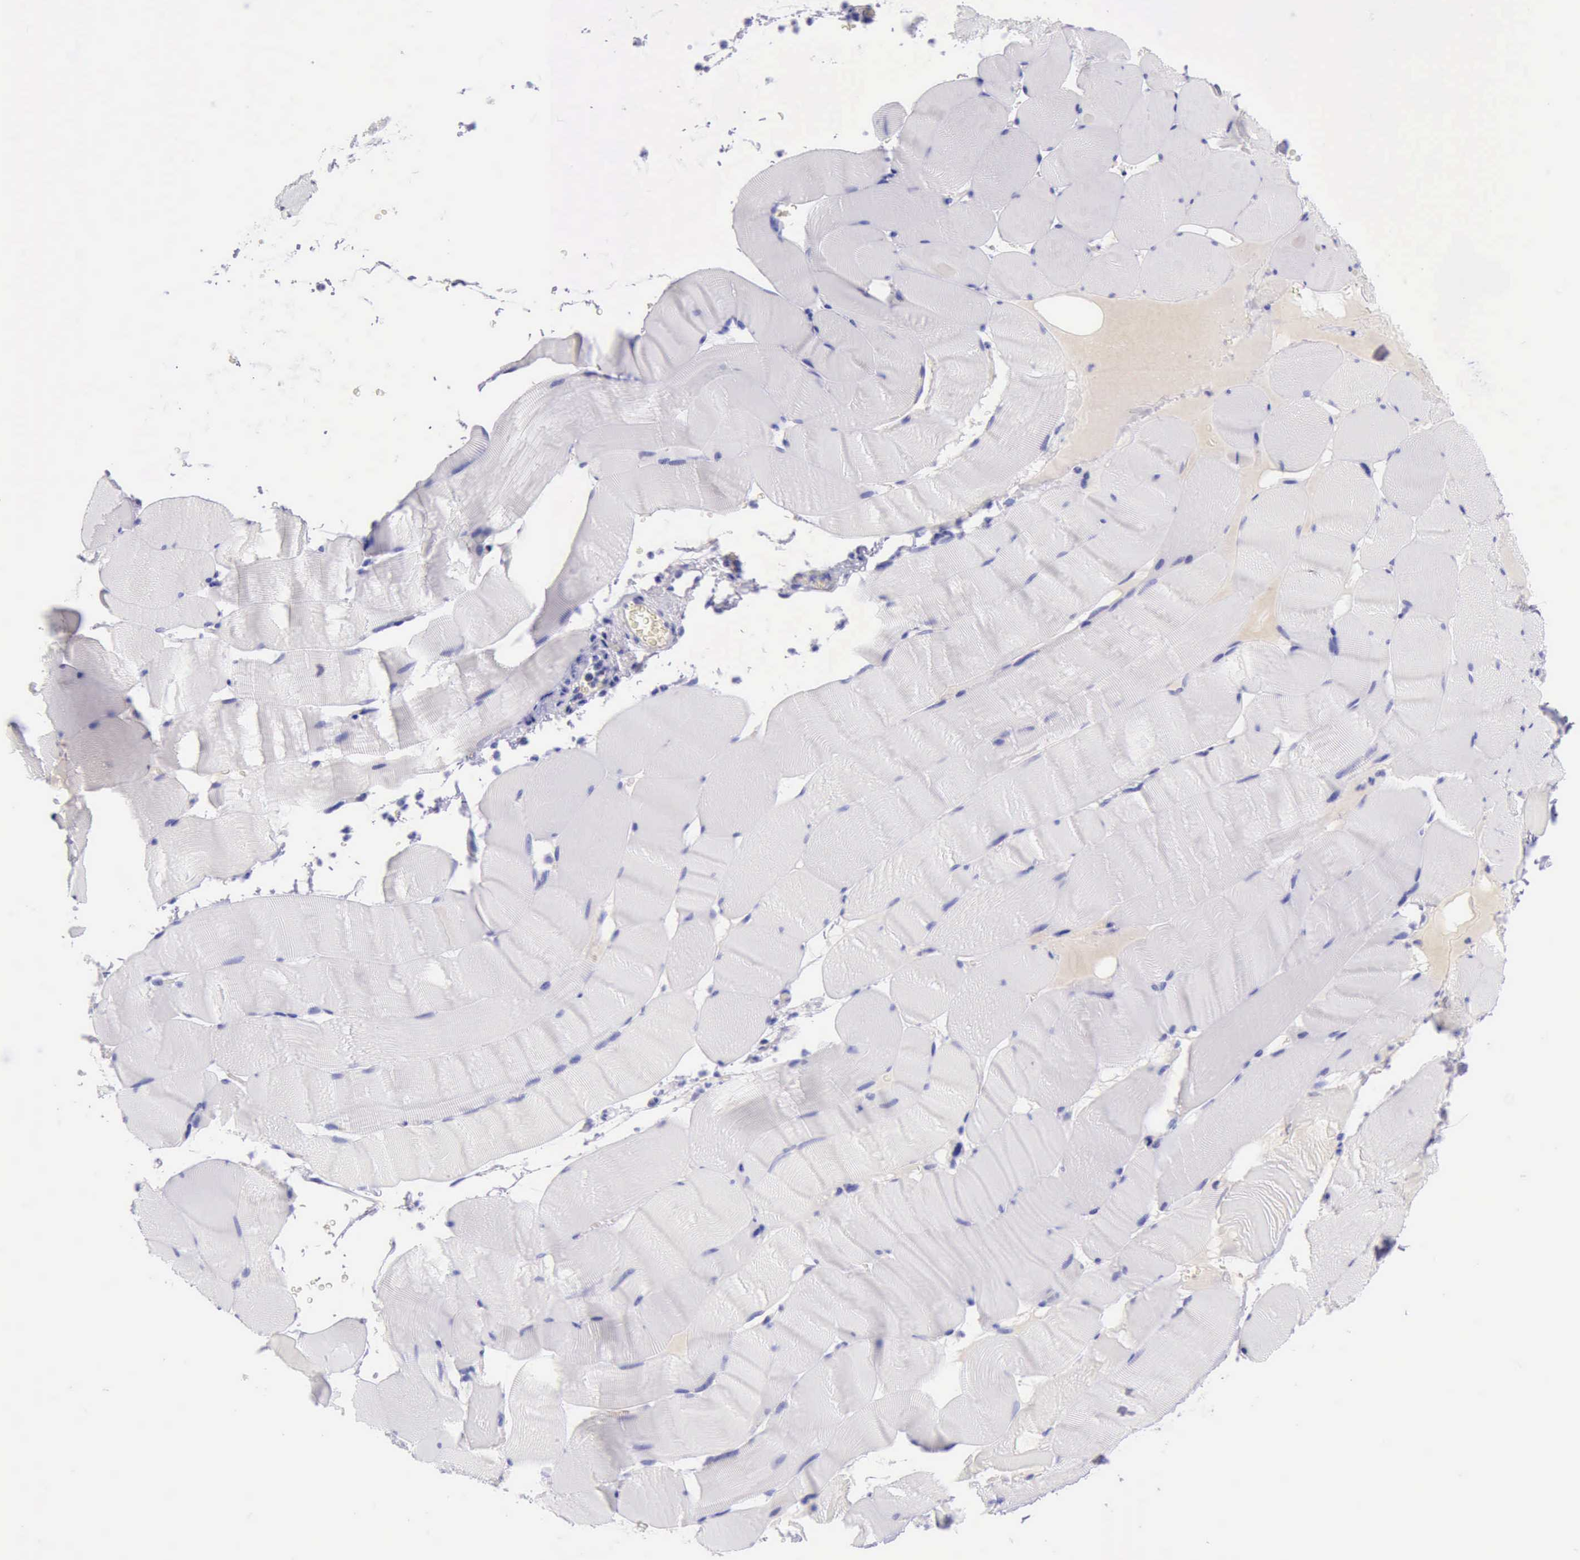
{"staining": {"intensity": "negative", "quantity": "none", "location": "none"}, "tissue": "skeletal muscle", "cell_type": "Myocytes", "image_type": "normal", "snomed": [{"axis": "morphology", "description": "Normal tissue, NOS"}, {"axis": "topography", "description": "Skeletal muscle"}], "caption": "High magnification brightfield microscopy of normal skeletal muscle stained with DAB (3,3'-diaminobenzidine) (brown) and counterstained with hematoxylin (blue): myocytes show no significant expression. (DAB (3,3'-diaminobenzidine) immunohistochemistry (IHC), high magnification).", "gene": "KRT8", "patient": {"sex": "male", "age": 62}}